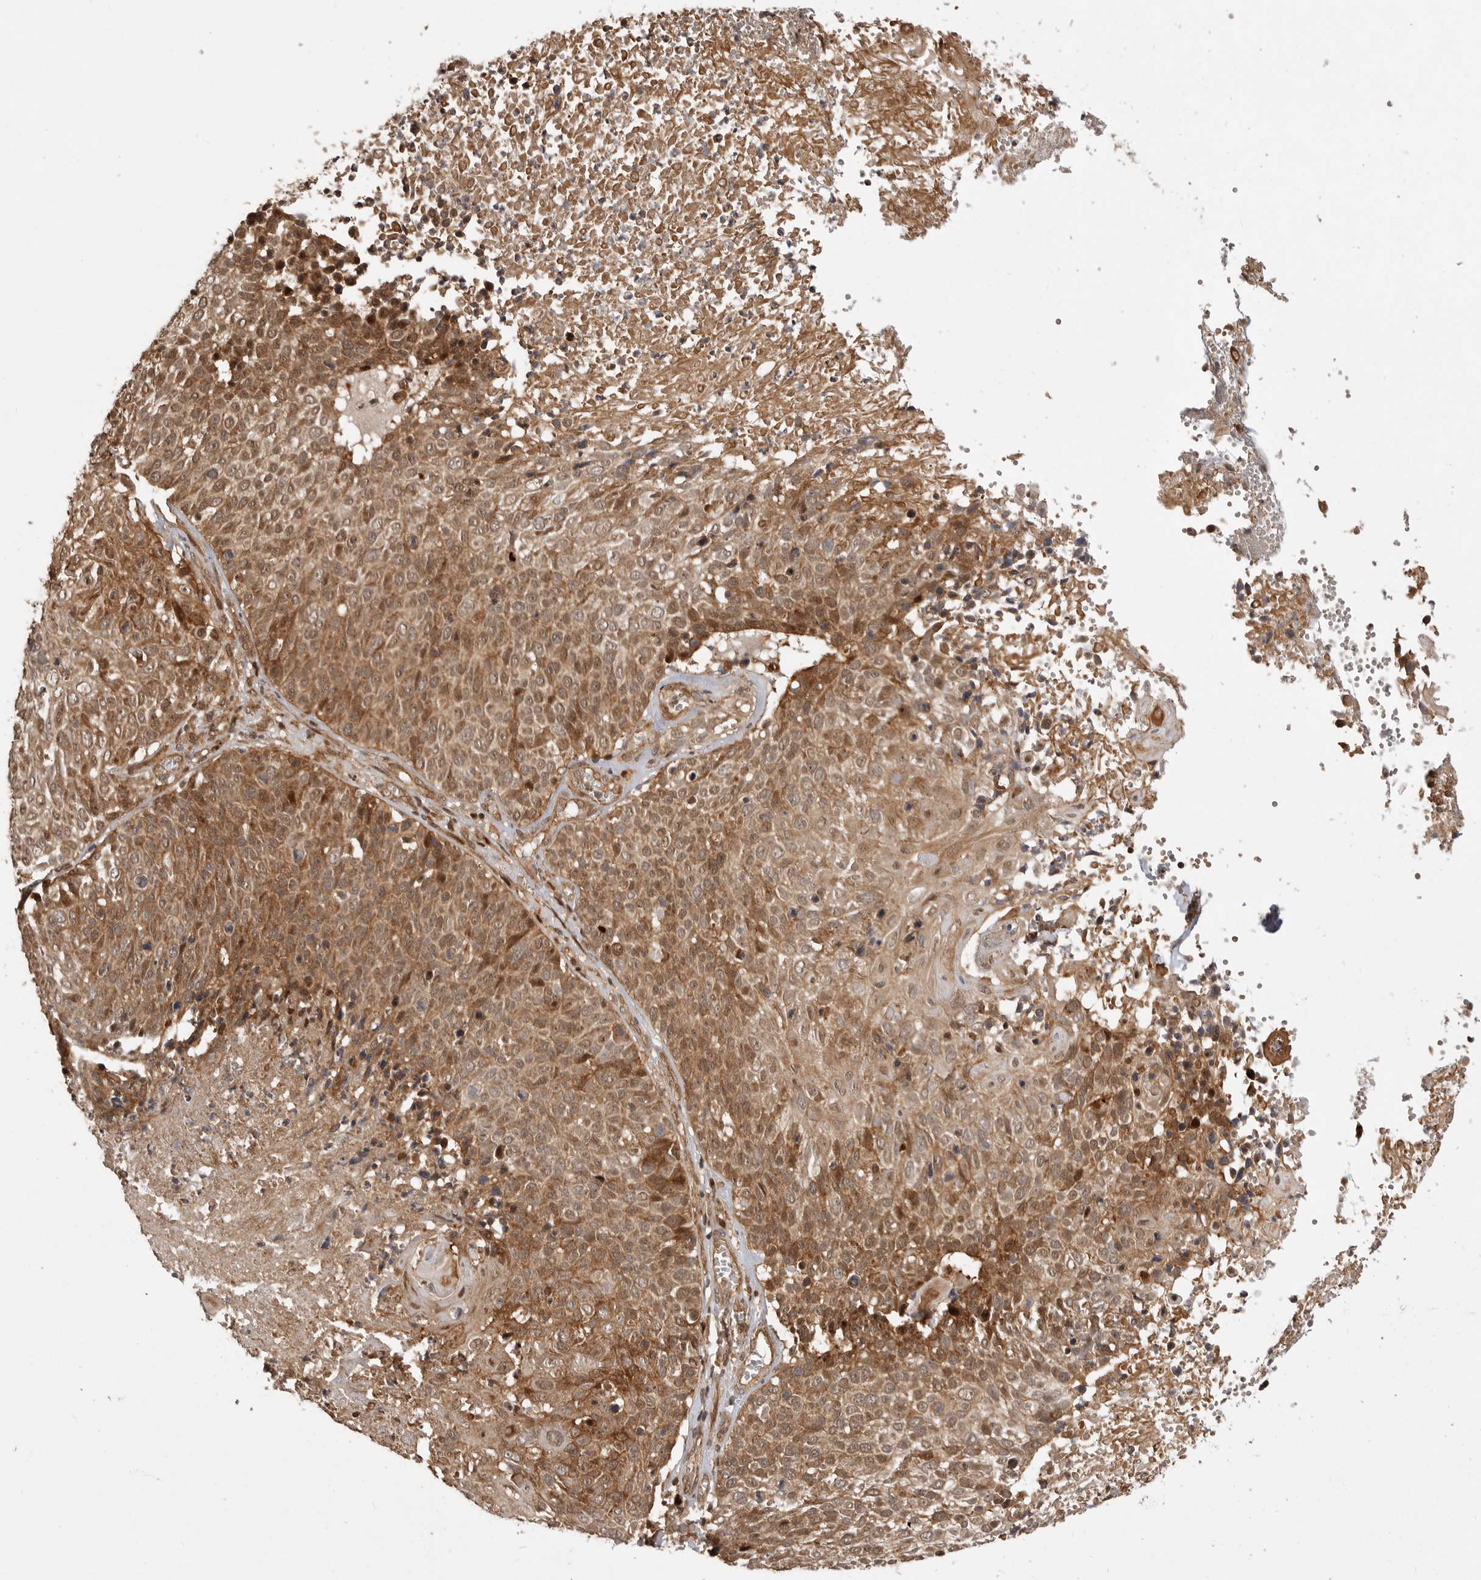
{"staining": {"intensity": "moderate", "quantity": ">75%", "location": "cytoplasmic/membranous,nuclear"}, "tissue": "cervical cancer", "cell_type": "Tumor cells", "image_type": "cancer", "snomed": [{"axis": "morphology", "description": "Squamous cell carcinoma, NOS"}, {"axis": "topography", "description": "Cervix"}], "caption": "Immunohistochemistry micrograph of neoplastic tissue: human cervical cancer stained using immunohistochemistry shows medium levels of moderate protein expression localized specifically in the cytoplasmic/membranous and nuclear of tumor cells, appearing as a cytoplasmic/membranous and nuclear brown color.", "gene": "ADPRS", "patient": {"sex": "female", "age": 74}}